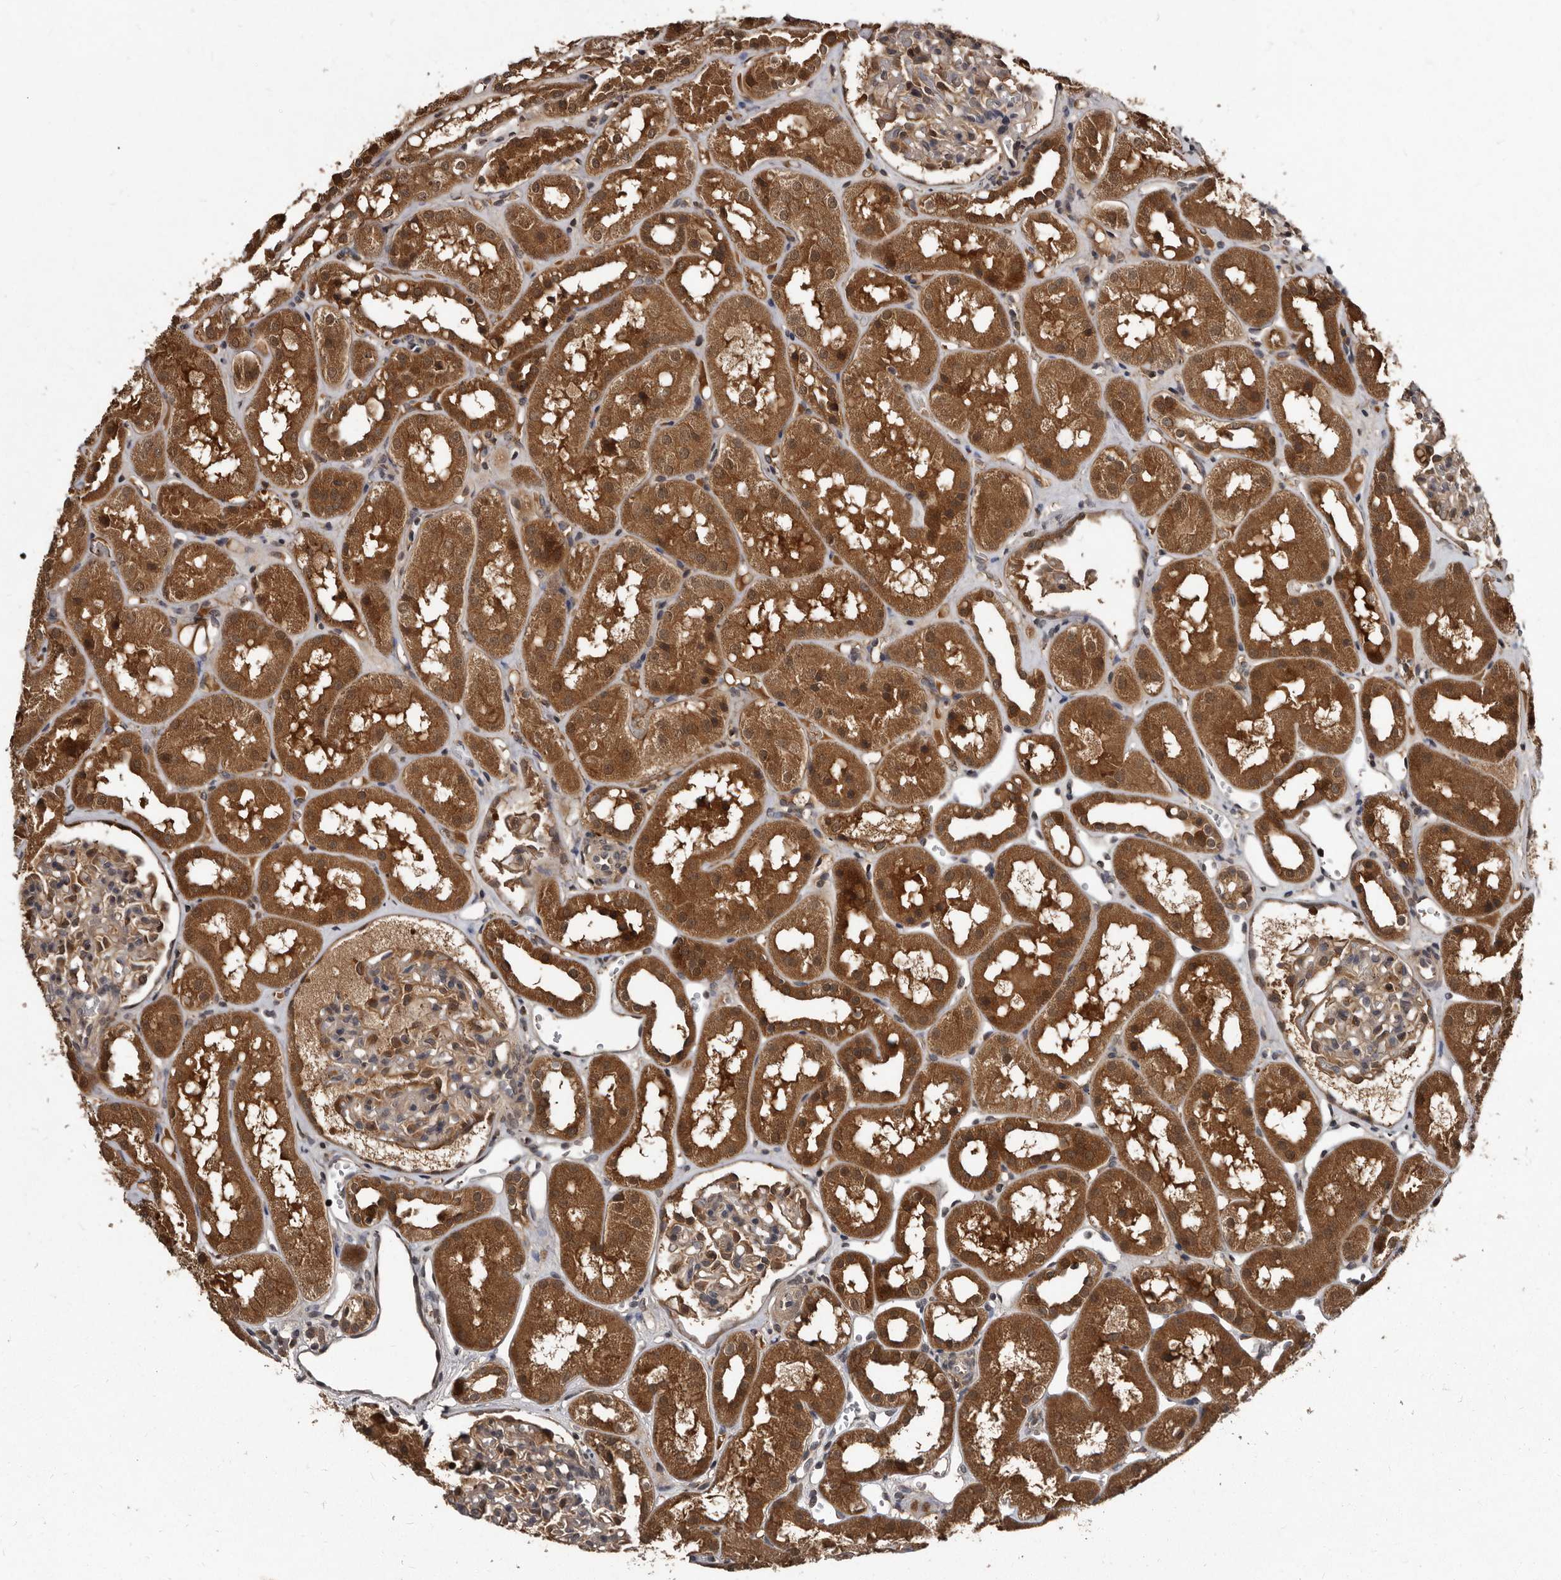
{"staining": {"intensity": "moderate", "quantity": "25%-75%", "location": "cytoplasmic/membranous"}, "tissue": "kidney", "cell_type": "Cells in glomeruli", "image_type": "normal", "snomed": [{"axis": "morphology", "description": "Normal tissue, NOS"}, {"axis": "topography", "description": "Kidney"}], "caption": "Benign kidney was stained to show a protein in brown. There is medium levels of moderate cytoplasmic/membranous staining in approximately 25%-75% of cells in glomeruli.", "gene": "PMVK", "patient": {"sex": "male", "age": 16}}